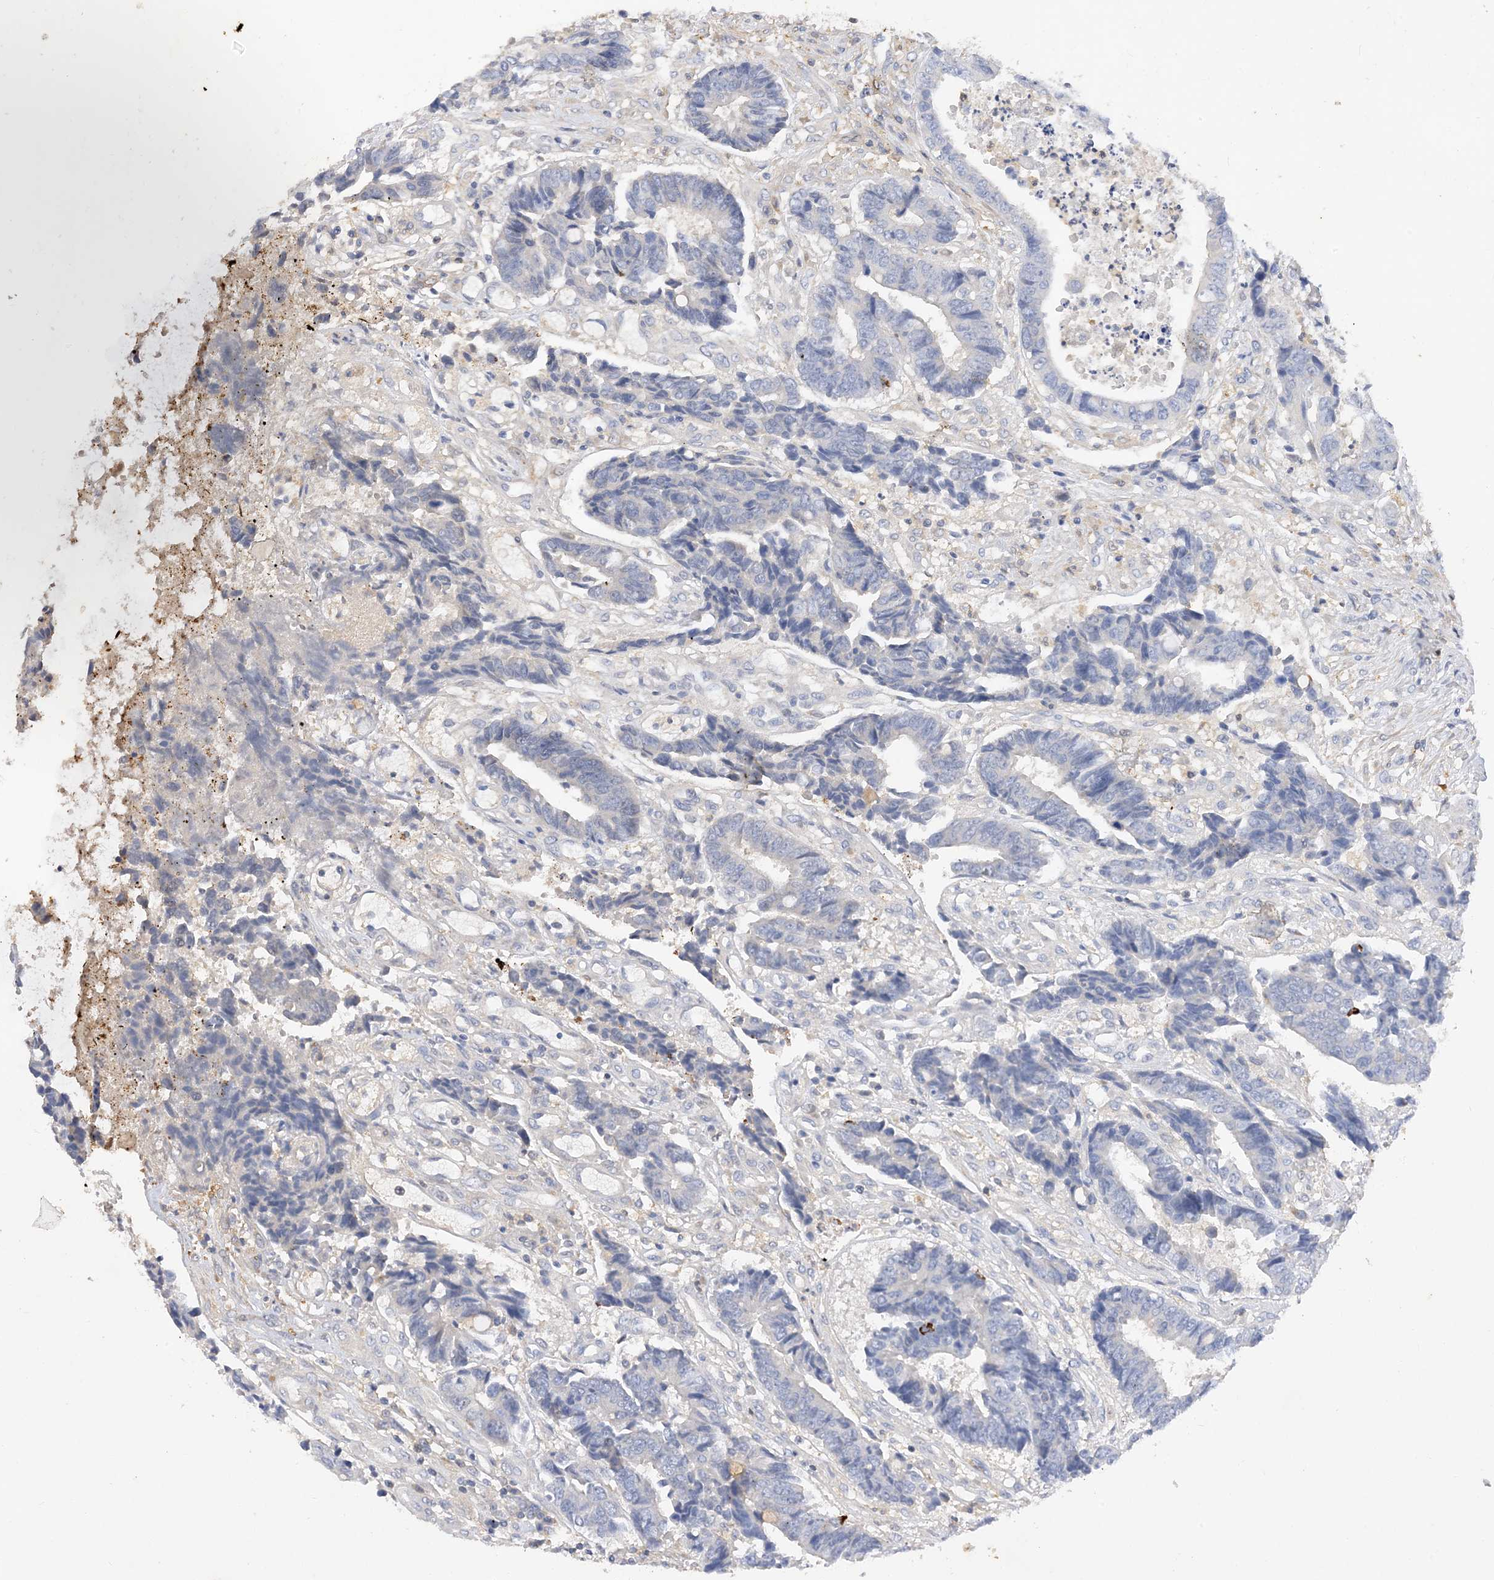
{"staining": {"intensity": "negative", "quantity": "none", "location": "none"}, "tissue": "colorectal cancer", "cell_type": "Tumor cells", "image_type": "cancer", "snomed": [{"axis": "morphology", "description": "Adenocarcinoma, NOS"}, {"axis": "topography", "description": "Rectum"}], "caption": "This is a micrograph of immunohistochemistry staining of colorectal cancer (adenocarcinoma), which shows no expression in tumor cells.", "gene": "ARV1", "patient": {"sex": "male", "age": 84}}